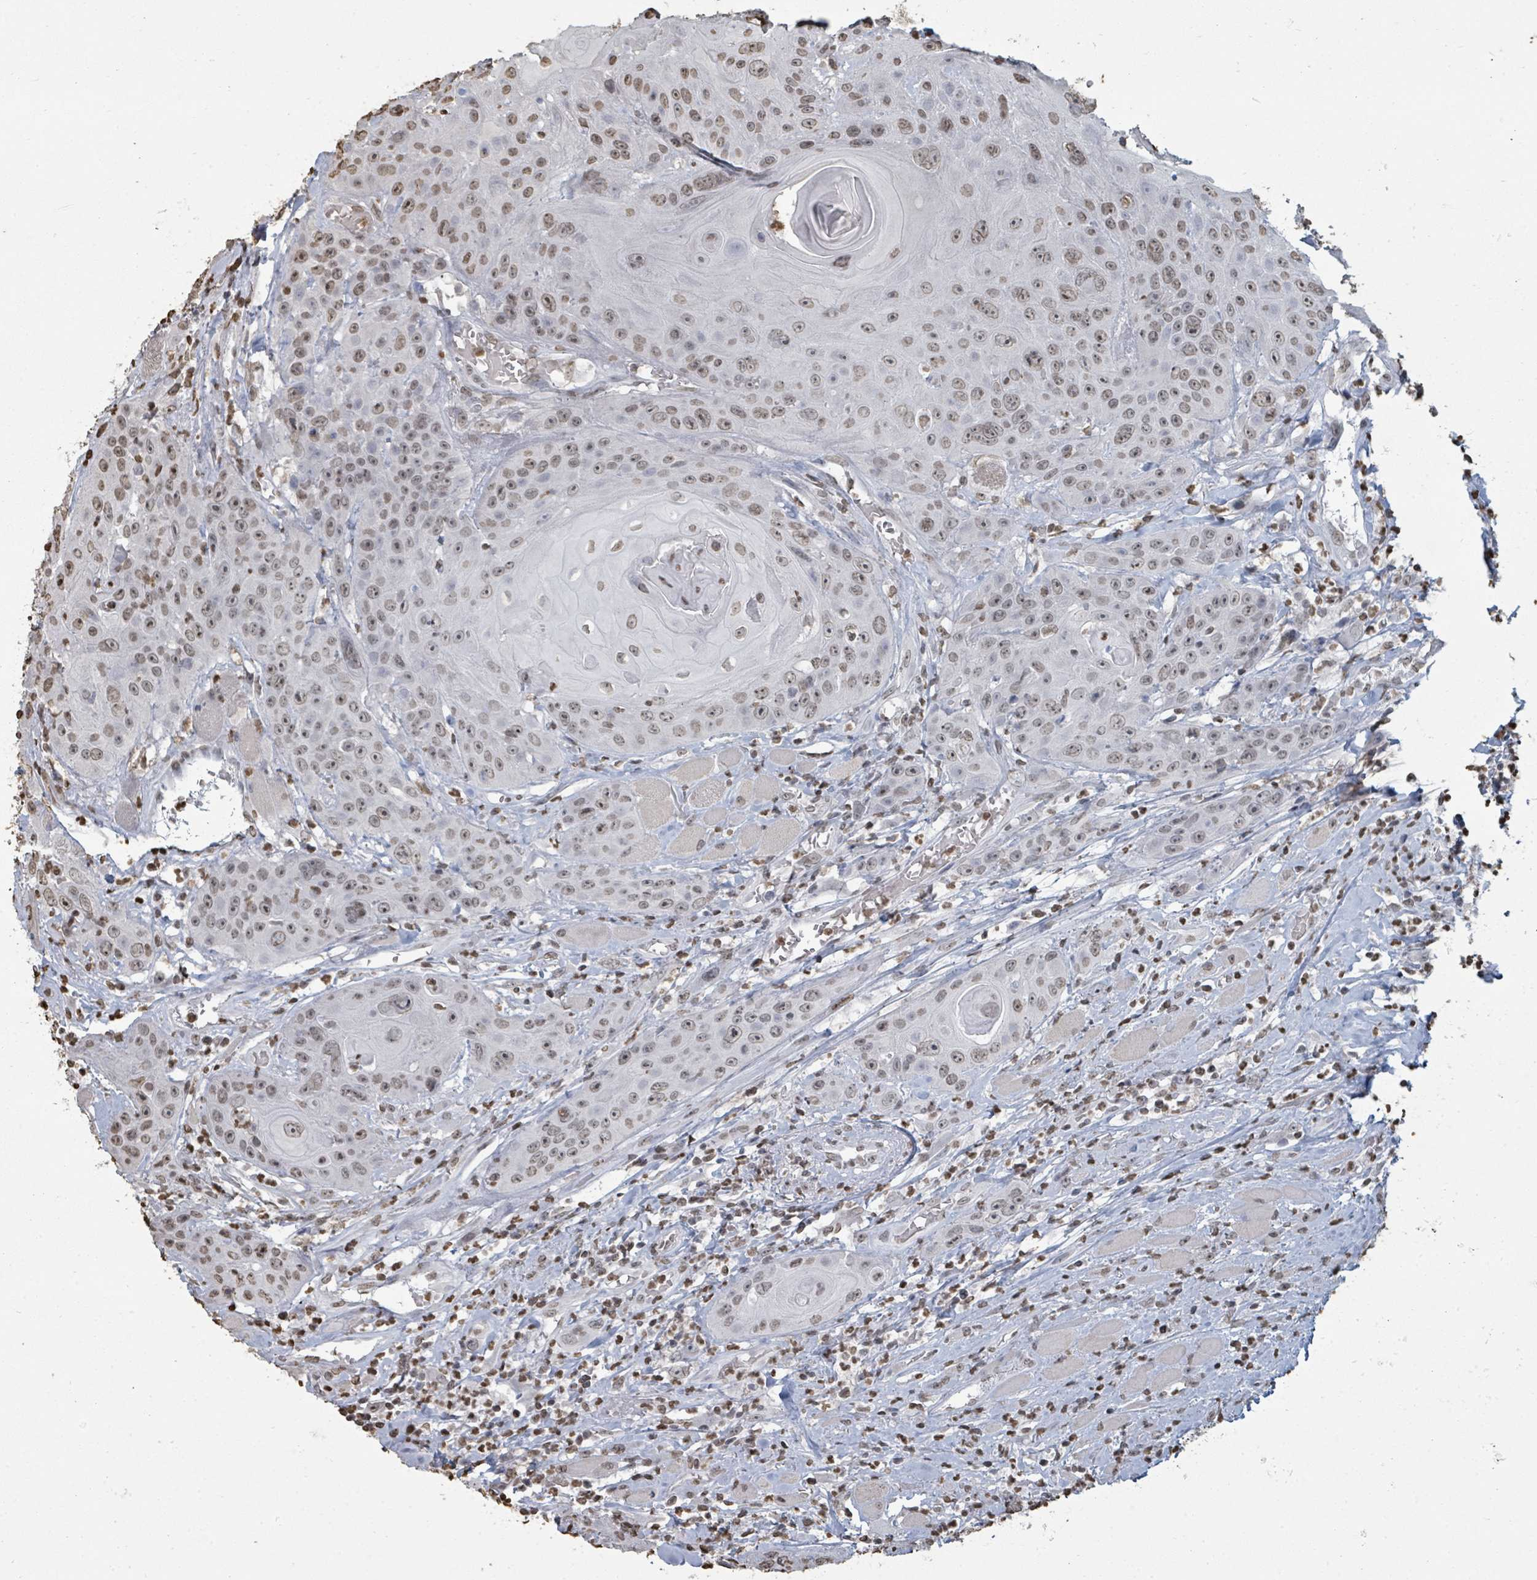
{"staining": {"intensity": "moderate", "quantity": ">75%", "location": "nuclear"}, "tissue": "head and neck cancer", "cell_type": "Tumor cells", "image_type": "cancer", "snomed": [{"axis": "morphology", "description": "Squamous cell carcinoma, NOS"}, {"axis": "topography", "description": "Head-Neck"}], "caption": "A high-resolution photomicrograph shows IHC staining of head and neck cancer, which displays moderate nuclear positivity in approximately >75% of tumor cells.", "gene": "MRPS12", "patient": {"sex": "female", "age": 59}}